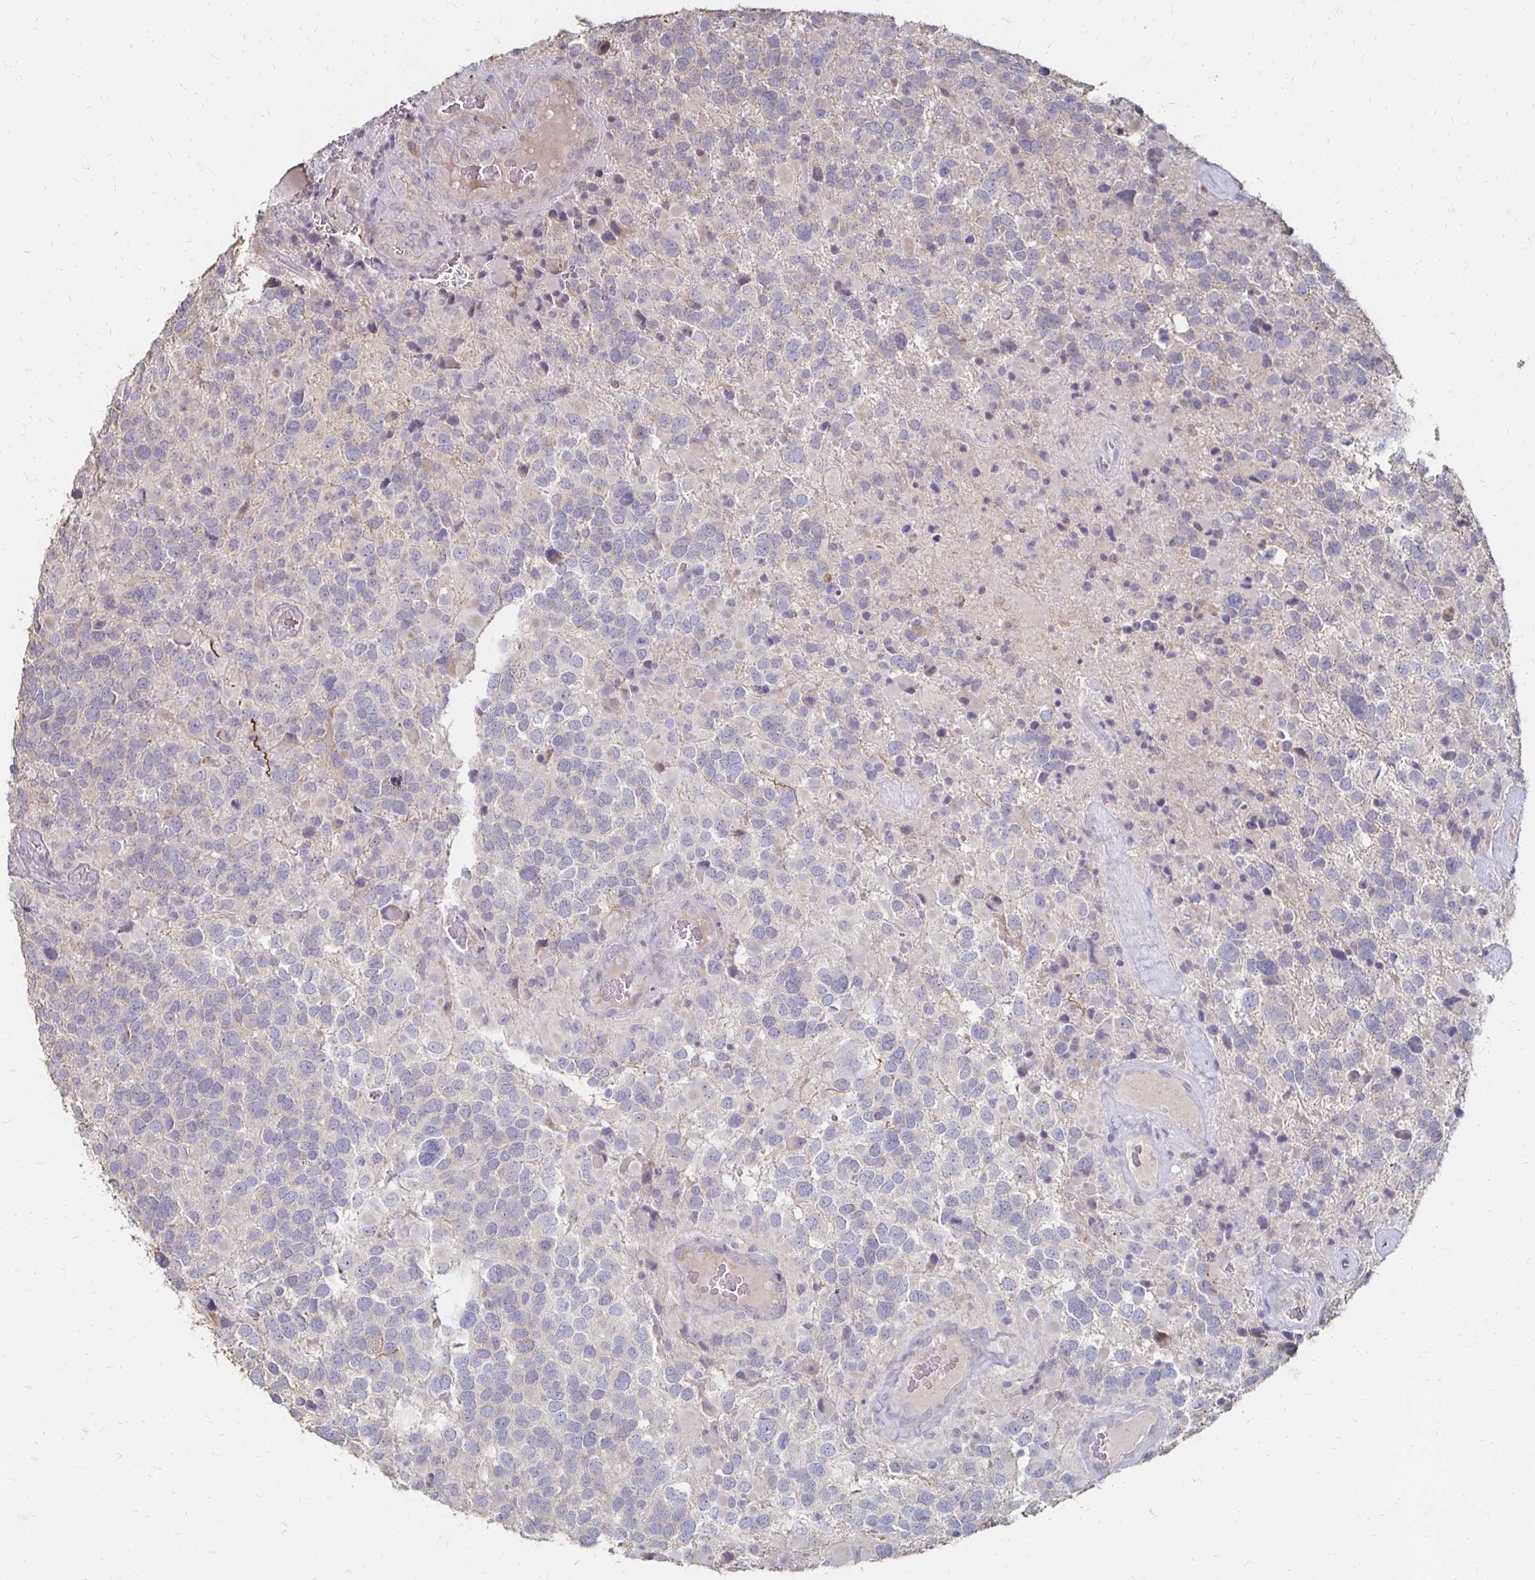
{"staining": {"intensity": "negative", "quantity": "none", "location": "none"}, "tissue": "glioma", "cell_type": "Tumor cells", "image_type": "cancer", "snomed": [{"axis": "morphology", "description": "Glioma, malignant, High grade"}, {"axis": "topography", "description": "Brain"}], "caption": "IHC of human glioma shows no expression in tumor cells.", "gene": "ZNF727", "patient": {"sex": "female", "age": 40}}